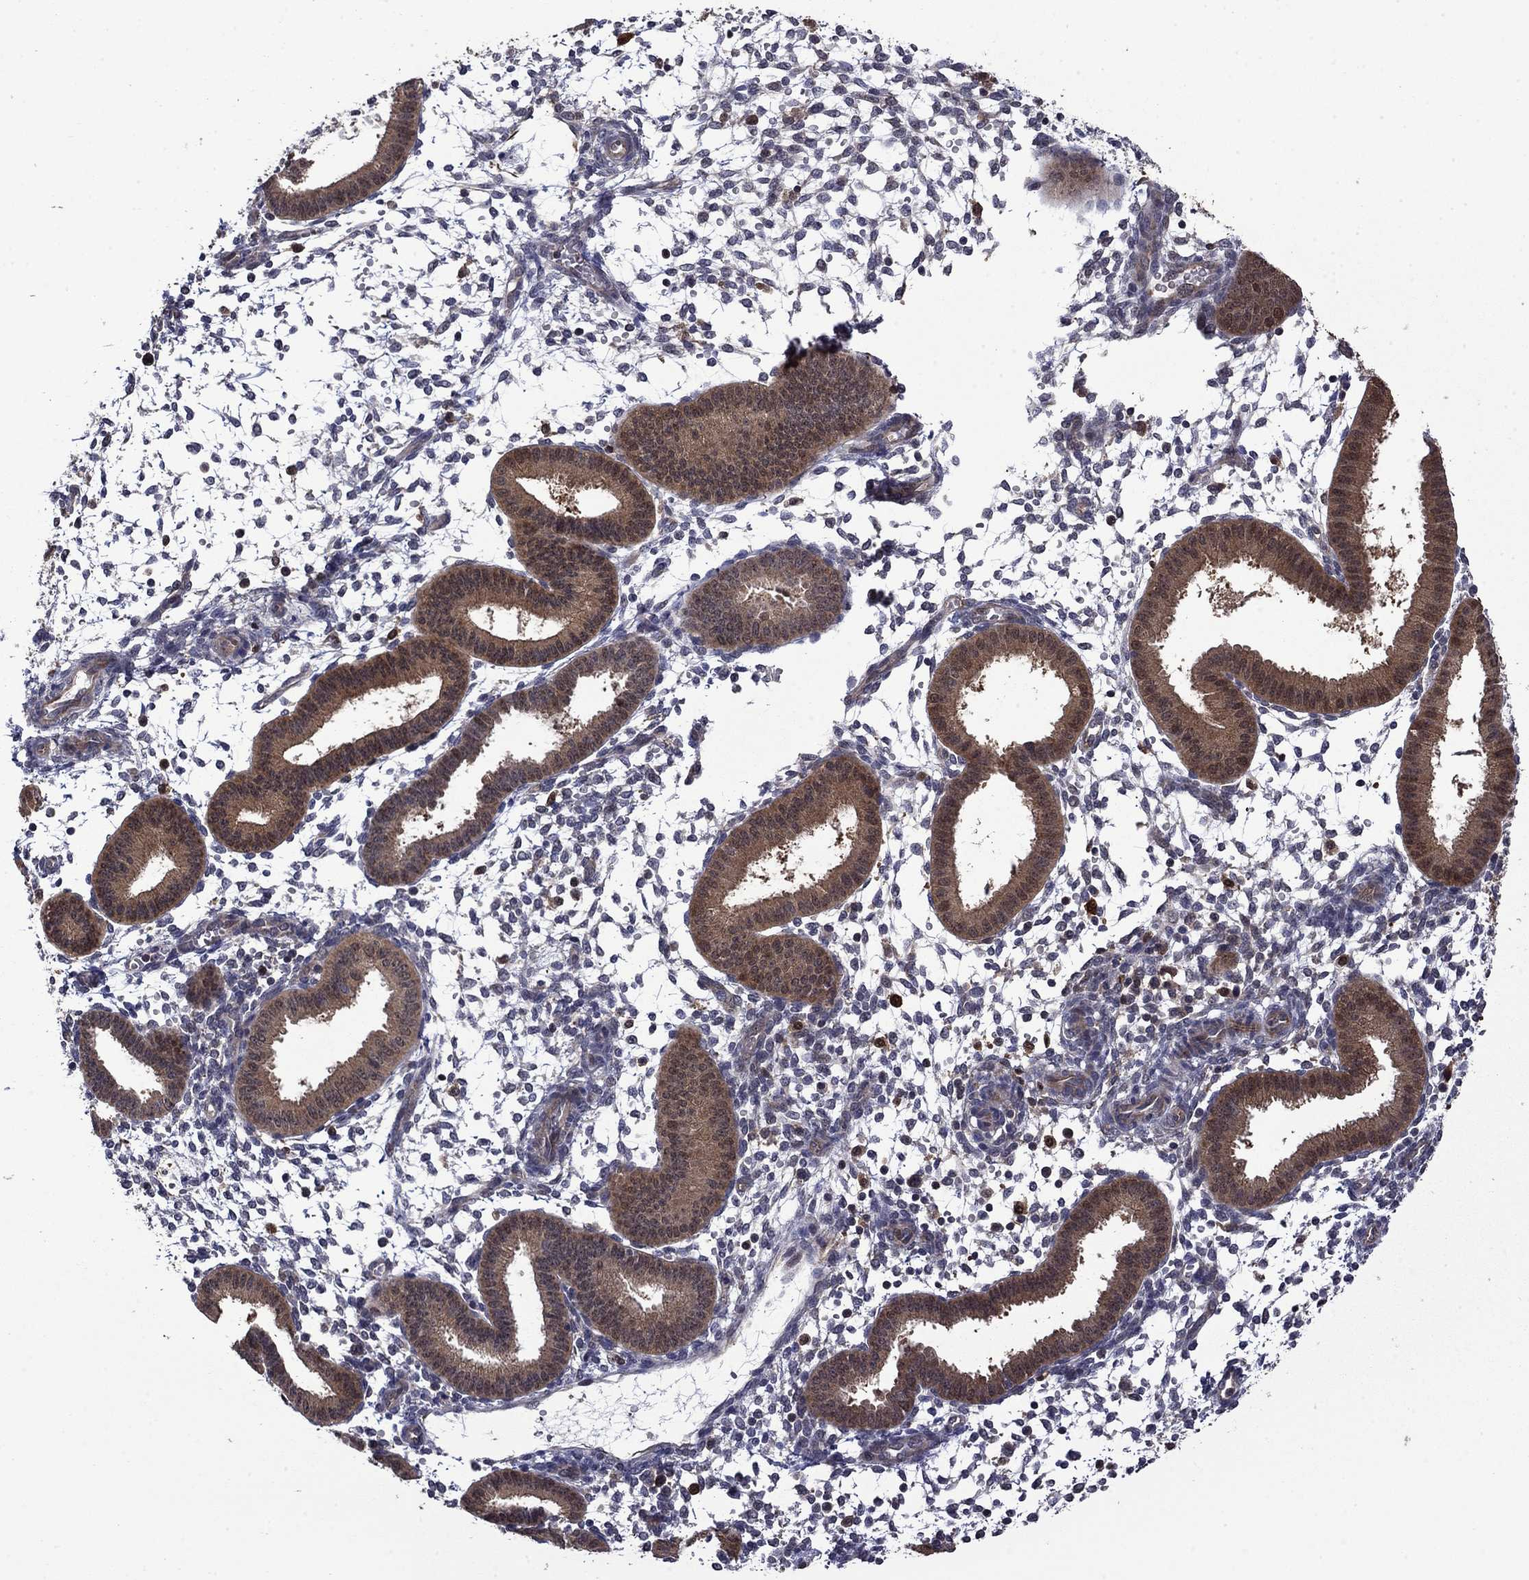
{"staining": {"intensity": "negative", "quantity": "none", "location": "none"}, "tissue": "endometrium", "cell_type": "Cells in endometrial stroma", "image_type": "normal", "snomed": [{"axis": "morphology", "description": "Normal tissue, NOS"}, {"axis": "topography", "description": "Endometrium"}], "caption": "Cells in endometrial stroma are negative for protein expression in unremarkable human endometrium. (DAB IHC, high magnification).", "gene": "TPMT", "patient": {"sex": "female", "age": 43}}